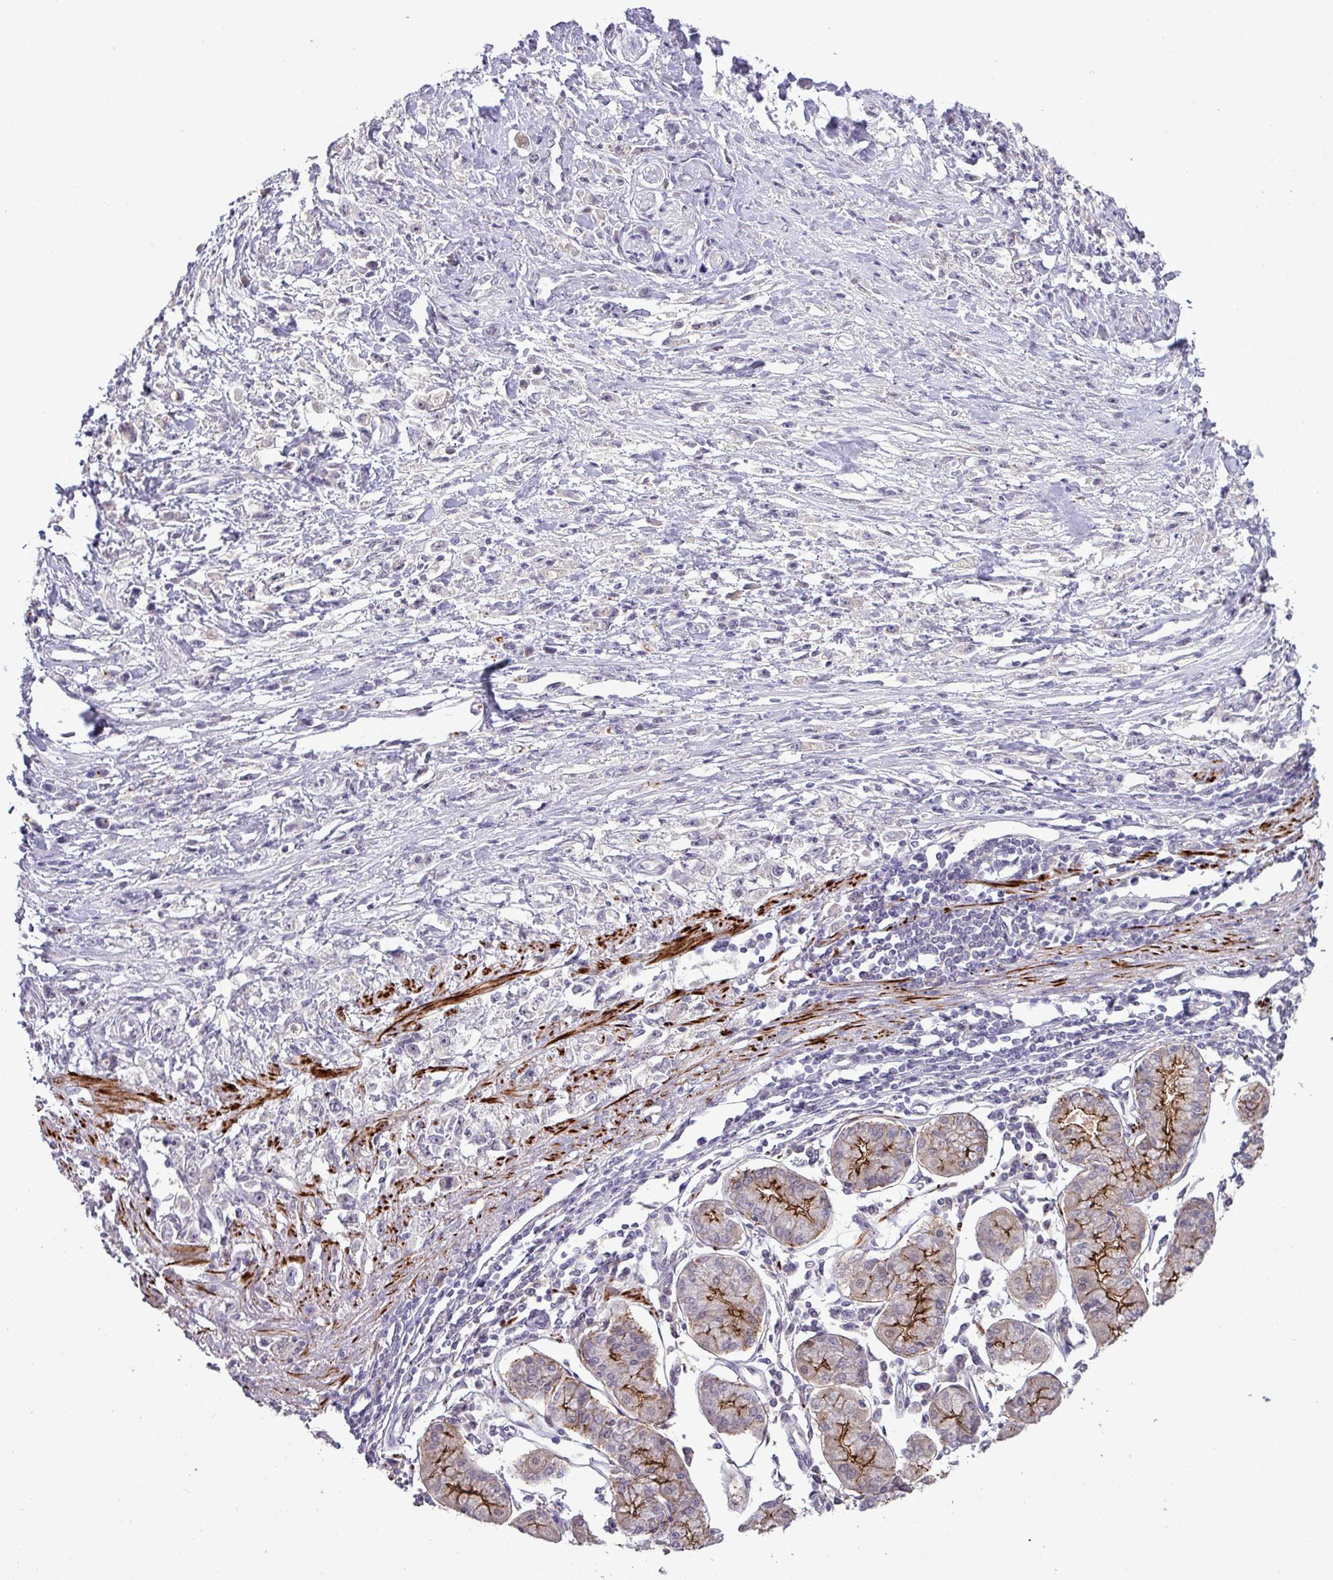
{"staining": {"intensity": "negative", "quantity": "none", "location": "none"}, "tissue": "stomach cancer", "cell_type": "Tumor cells", "image_type": "cancer", "snomed": [{"axis": "morphology", "description": "Adenocarcinoma, NOS"}, {"axis": "topography", "description": "Stomach"}], "caption": "DAB (3,3'-diaminobenzidine) immunohistochemical staining of human stomach adenocarcinoma displays no significant expression in tumor cells.", "gene": "RIPPLY1", "patient": {"sex": "female", "age": 59}}